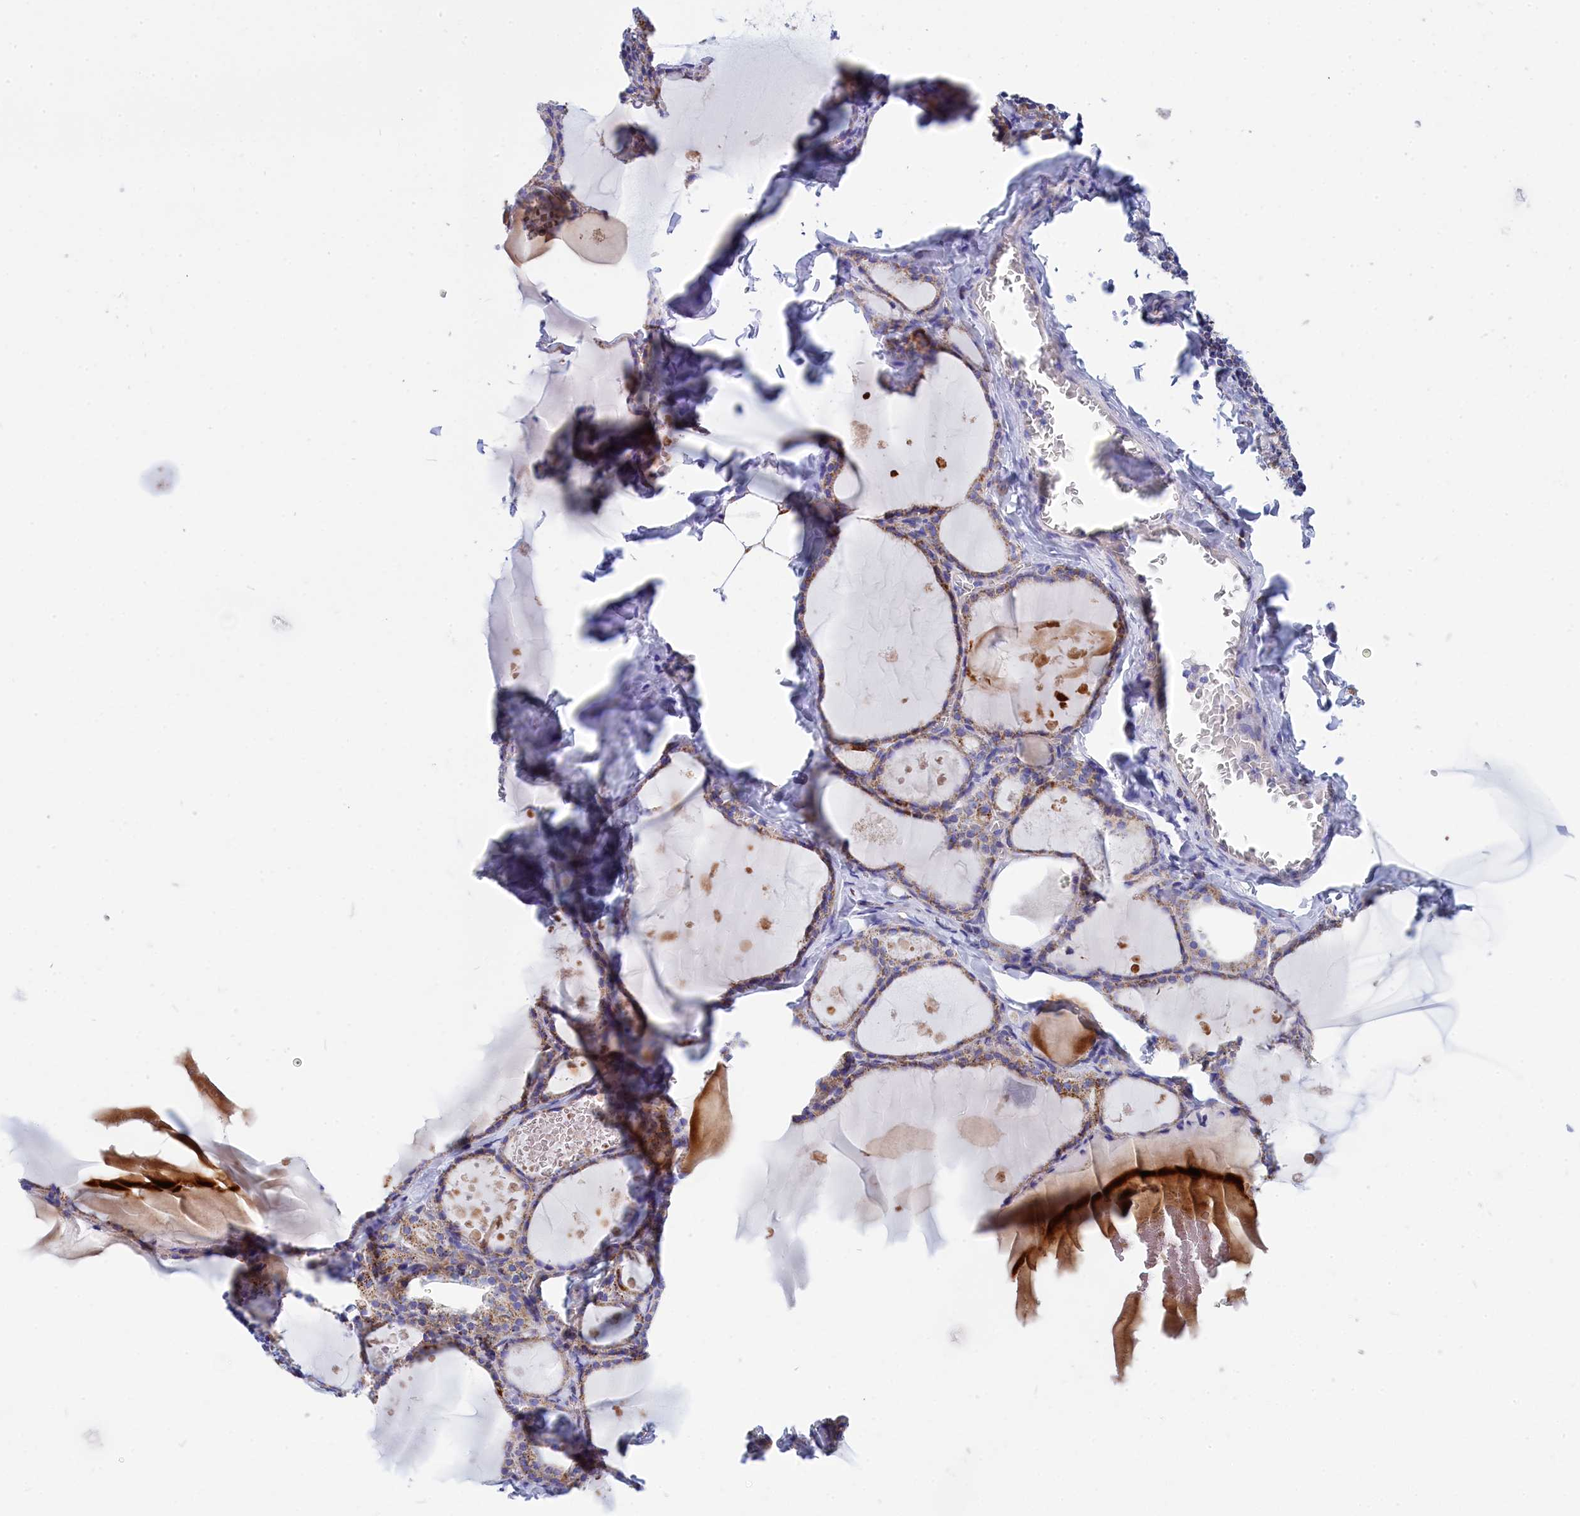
{"staining": {"intensity": "weak", "quantity": ">75%", "location": "cytoplasmic/membranous"}, "tissue": "thyroid gland", "cell_type": "Glandular cells", "image_type": "normal", "snomed": [{"axis": "morphology", "description": "Normal tissue, NOS"}, {"axis": "topography", "description": "Thyroid gland"}], "caption": "Immunohistochemistry (IHC) micrograph of unremarkable thyroid gland stained for a protein (brown), which exhibits low levels of weak cytoplasmic/membranous expression in approximately >75% of glandular cells.", "gene": "CCRL2", "patient": {"sex": "male", "age": 56}}